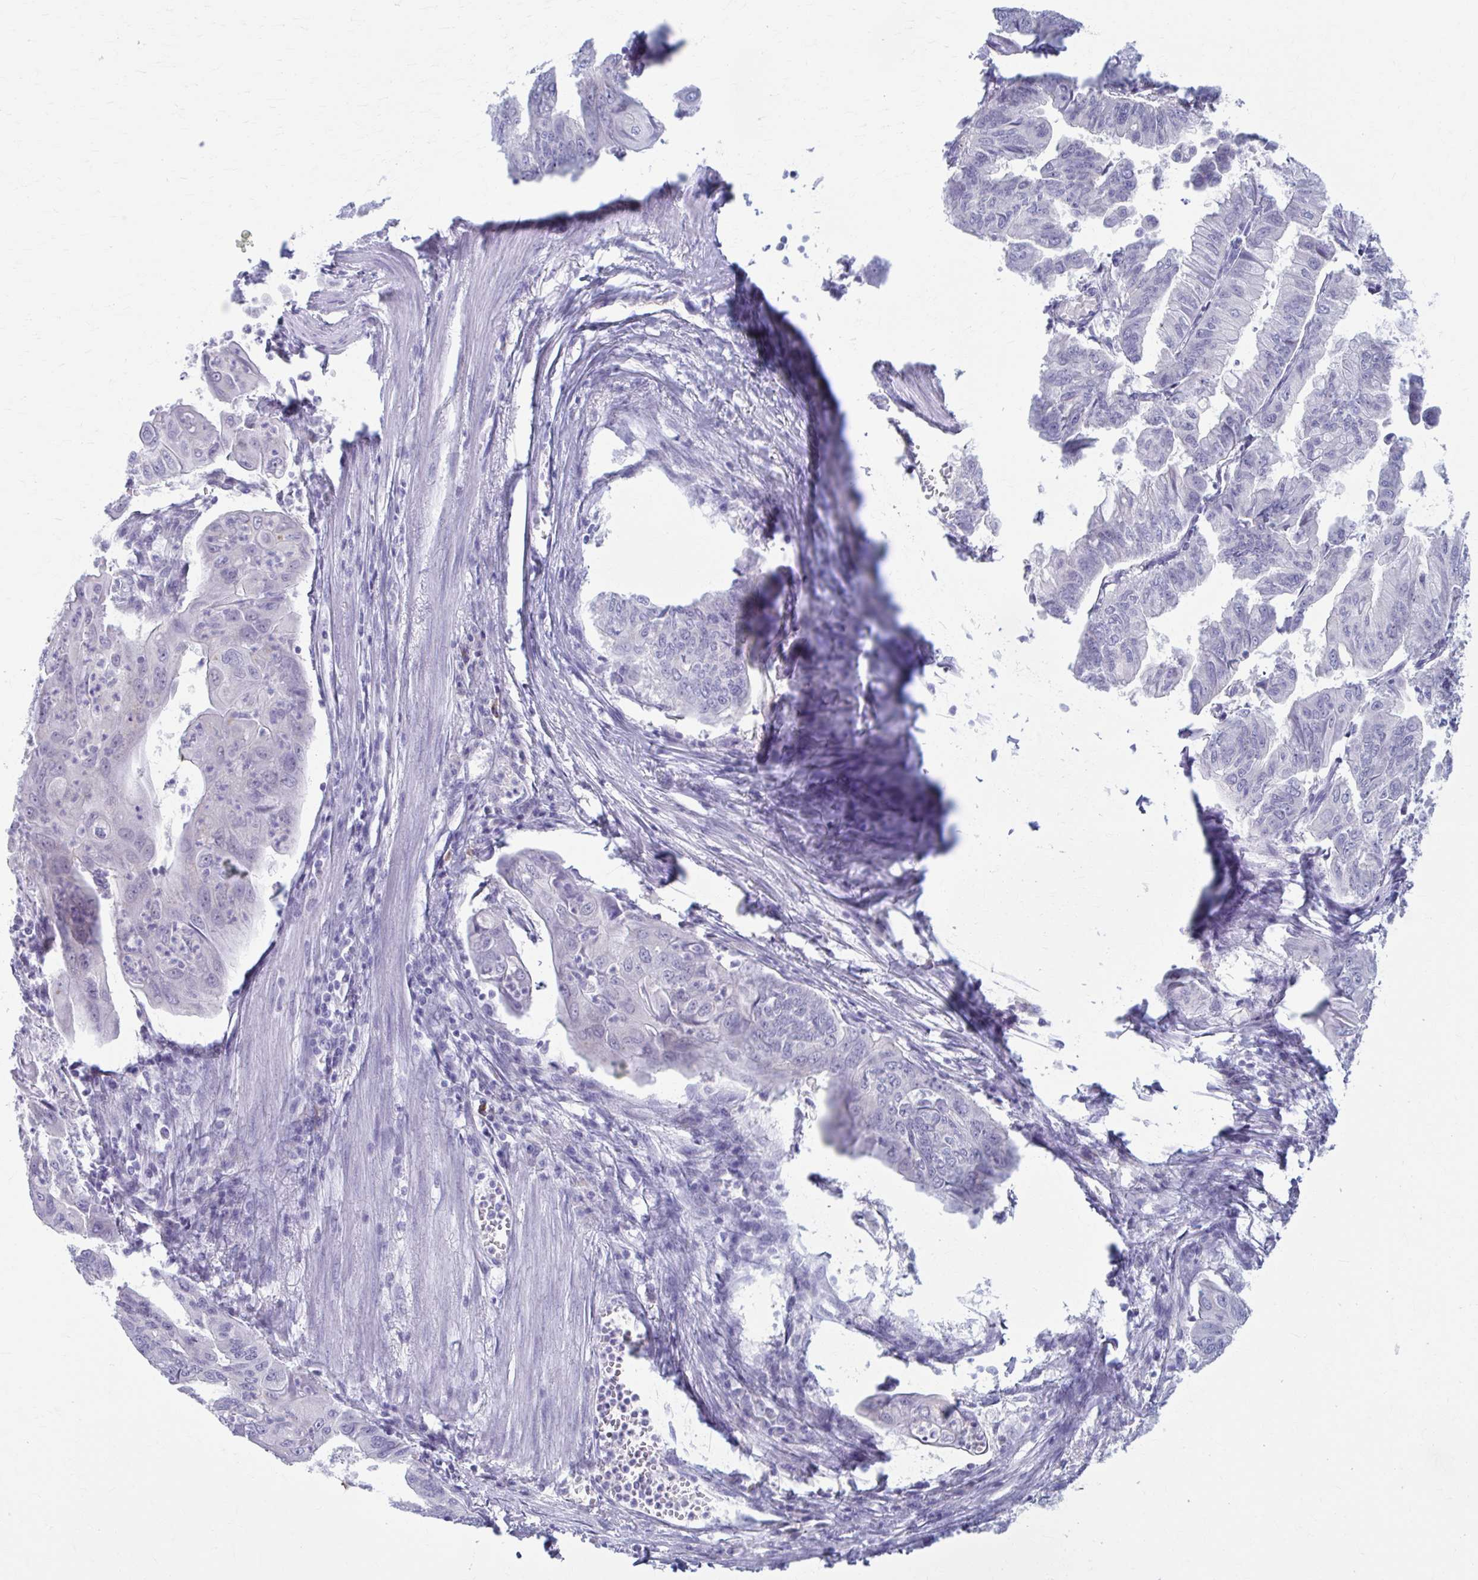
{"staining": {"intensity": "negative", "quantity": "none", "location": "none"}, "tissue": "stomach cancer", "cell_type": "Tumor cells", "image_type": "cancer", "snomed": [{"axis": "morphology", "description": "Adenocarcinoma, NOS"}, {"axis": "topography", "description": "Stomach, upper"}], "caption": "Immunohistochemistry (IHC) histopathology image of human stomach cancer stained for a protein (brown), which shows no expression in tumor cells. (DAB (3,3'-diaminobenzidine) IHC with hematoxylin counter stain).", "gene": "CCDC105", "patient": {"sex": "male", "age": 80}}